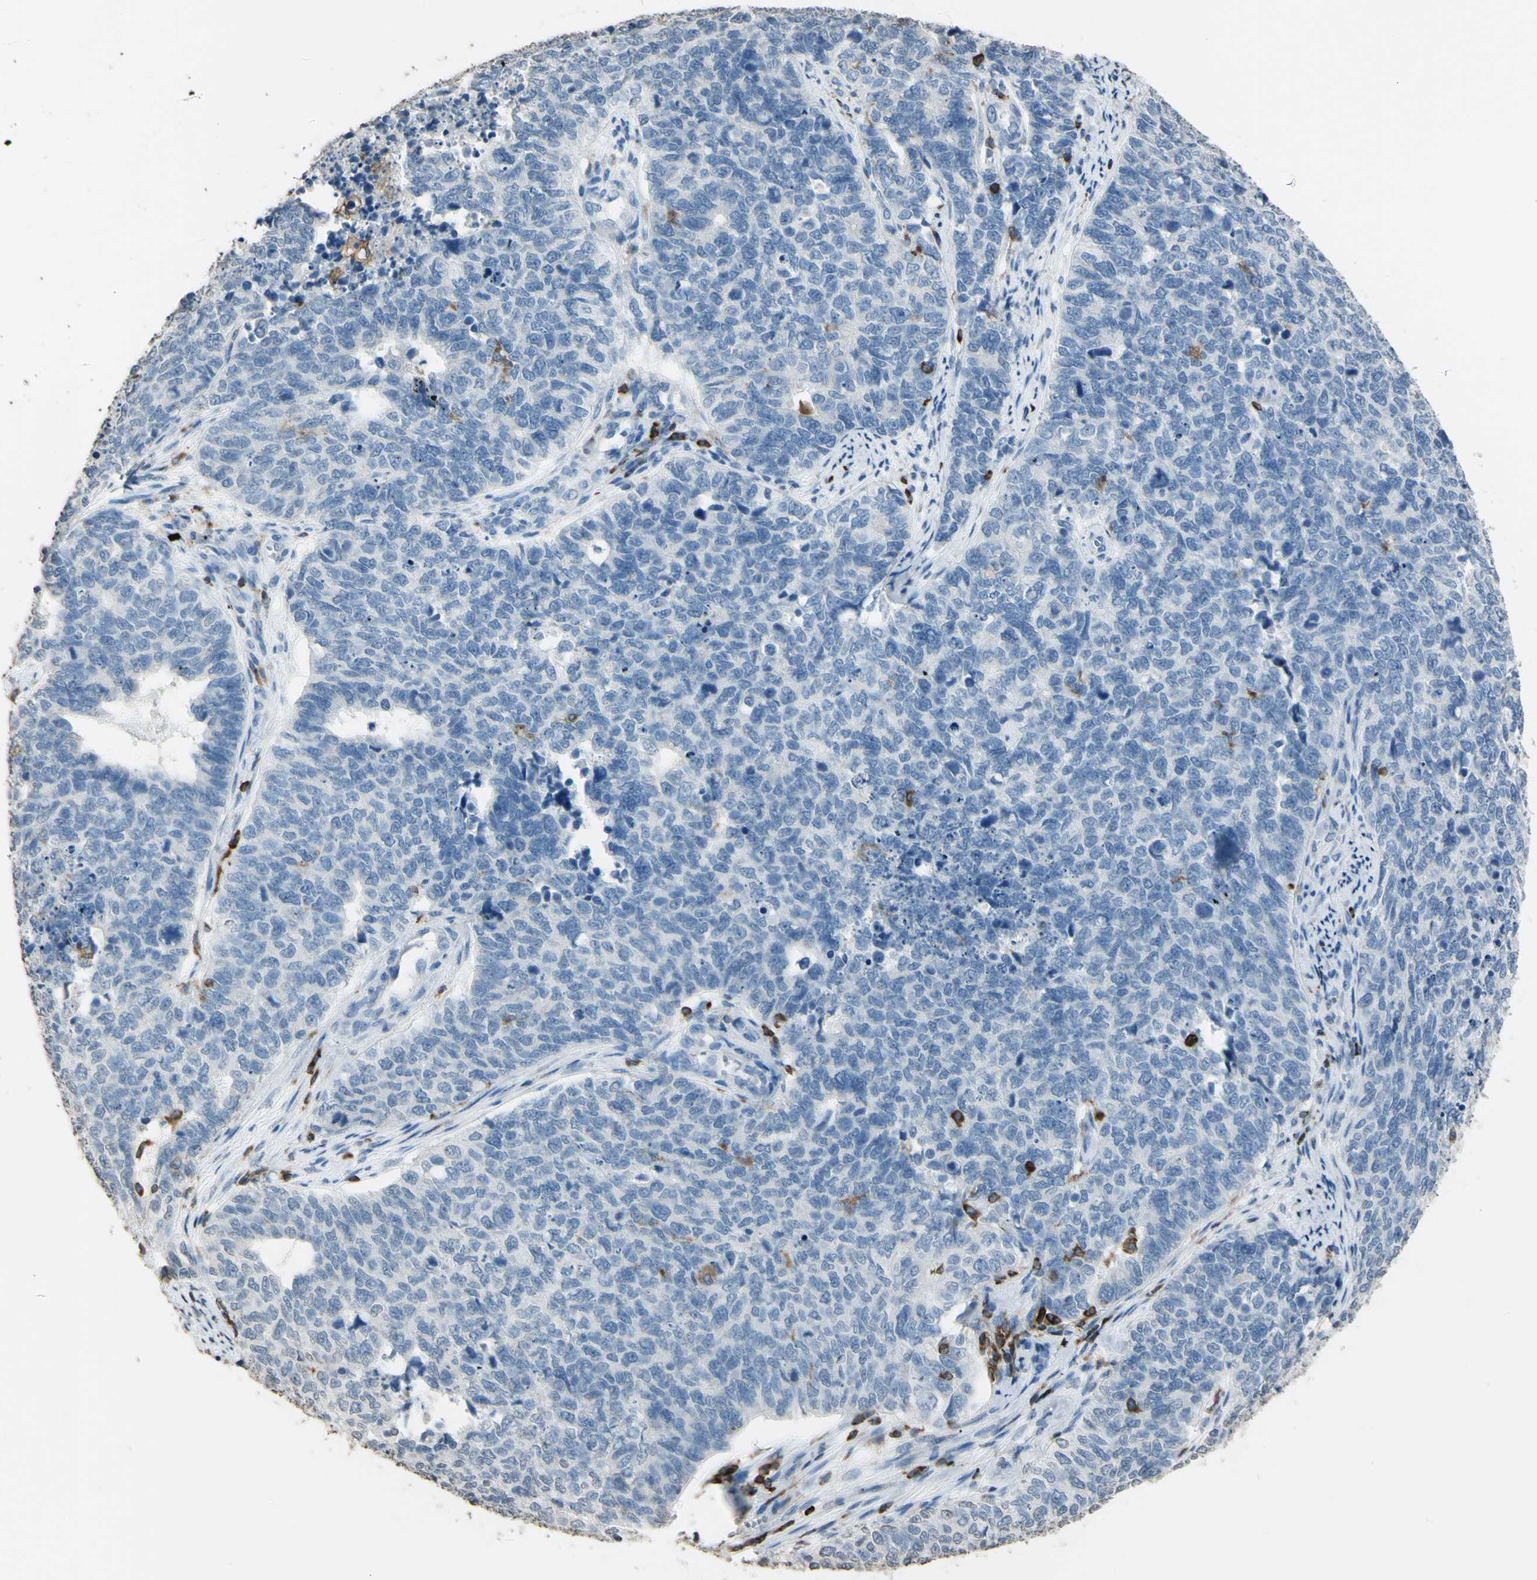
{"staining": {"intensity": "negative", "quantity": "none", "location": "none"}, "tissue": "cervical cancer", "cell_type": "Tumor cells", "image_type": "cancer", "snomed": [{"axis": "morphology", "description": "Squamous cell carcinoma, NOS"}, {"axis": "topography", "description": "Cervix"}], "caption": "There is no significant positivity in tumor cells of cervical squamous cell carcinoma. (DAB (3,3'-diaminobenzidine) immunohistochemistry (IHC), high magnification).", "gene": "PSTPIP1", "patient": {"sex": "female", "age": 63}}